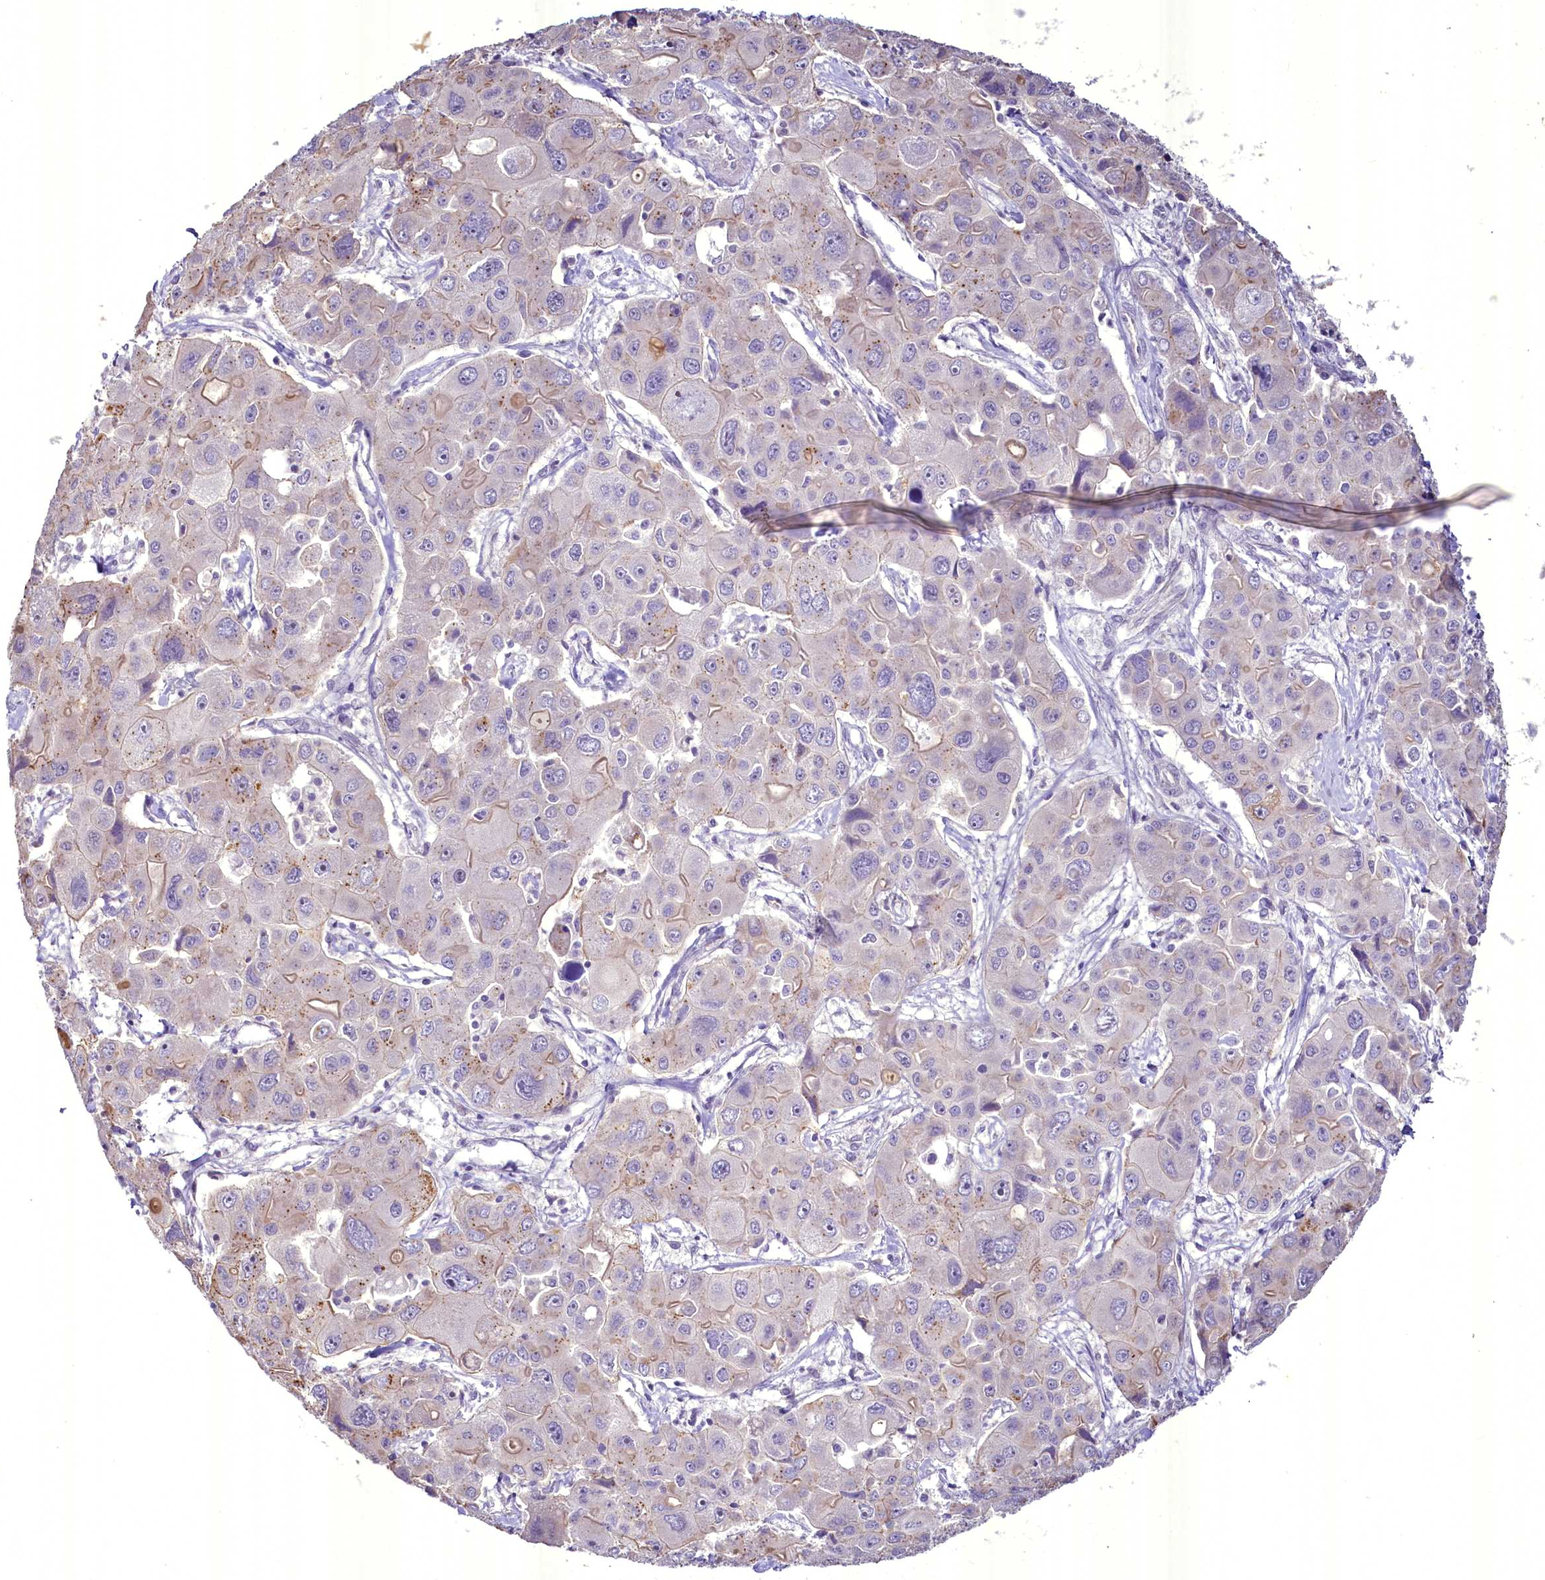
{"staining": {"intensity": "weak", "quantity": "<25%", "location": "cytoplasmic/membranous"}, "tissue": "liver cancer", "cell_type": "Tumor cells", "image_type": "cancer", "snomed": [{"axis": "morphology", "description": "Cholangiocarcinoma"}, {"axis": "topography", "description": "Liver"}], "caption": "Micrograph shows no significant protein positivity in tumor cells of liver cancer (cholangiocarcinoma).", "gene": "BANK1", "patient": {"sex": "male", "age": 67}}